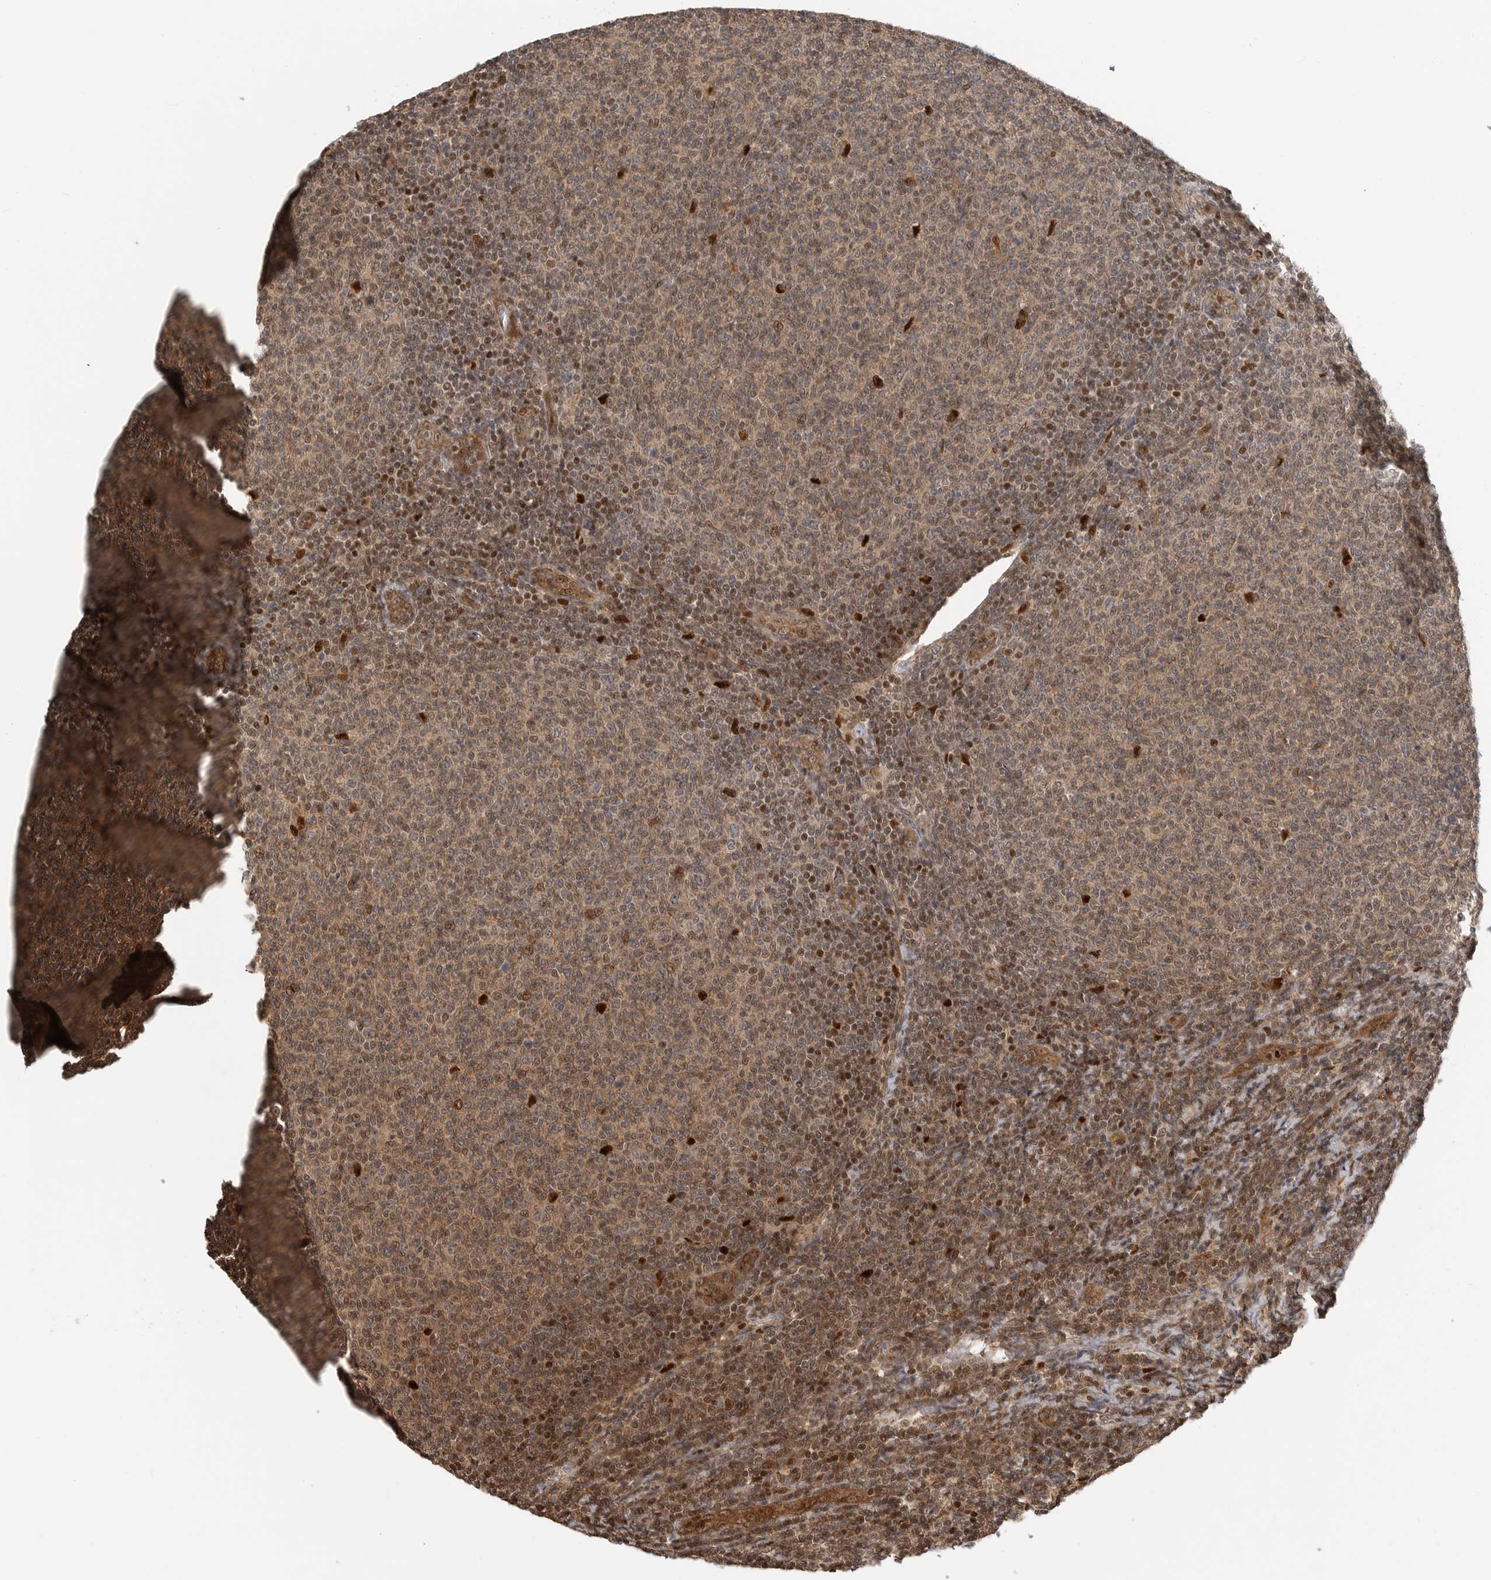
{"staining": {"intensity": "moderate", "quantity": ">75%", "location": "cytoplasmic/membranous,nuclear"}, "tissue": "lymphoma", "cell_type": "Tumor cells", "image_type": "cancer", "snomed": [{"axis": "morphology", "description": "Malignant lymphoma, non-Hodgkin's type, Low grade"}, {"axis": "topography", "description": "Lymph node"}], "caption": "The image reveals a brown stain indicating the presence of a protein in the cytoplasmic/membranous and nuclear of tumor cells in lymphoma. (DAB IHC with brightfield microscopy, high magnification).", "gene": "STRAP", "patient": {"sex": "male", "age": 66}}